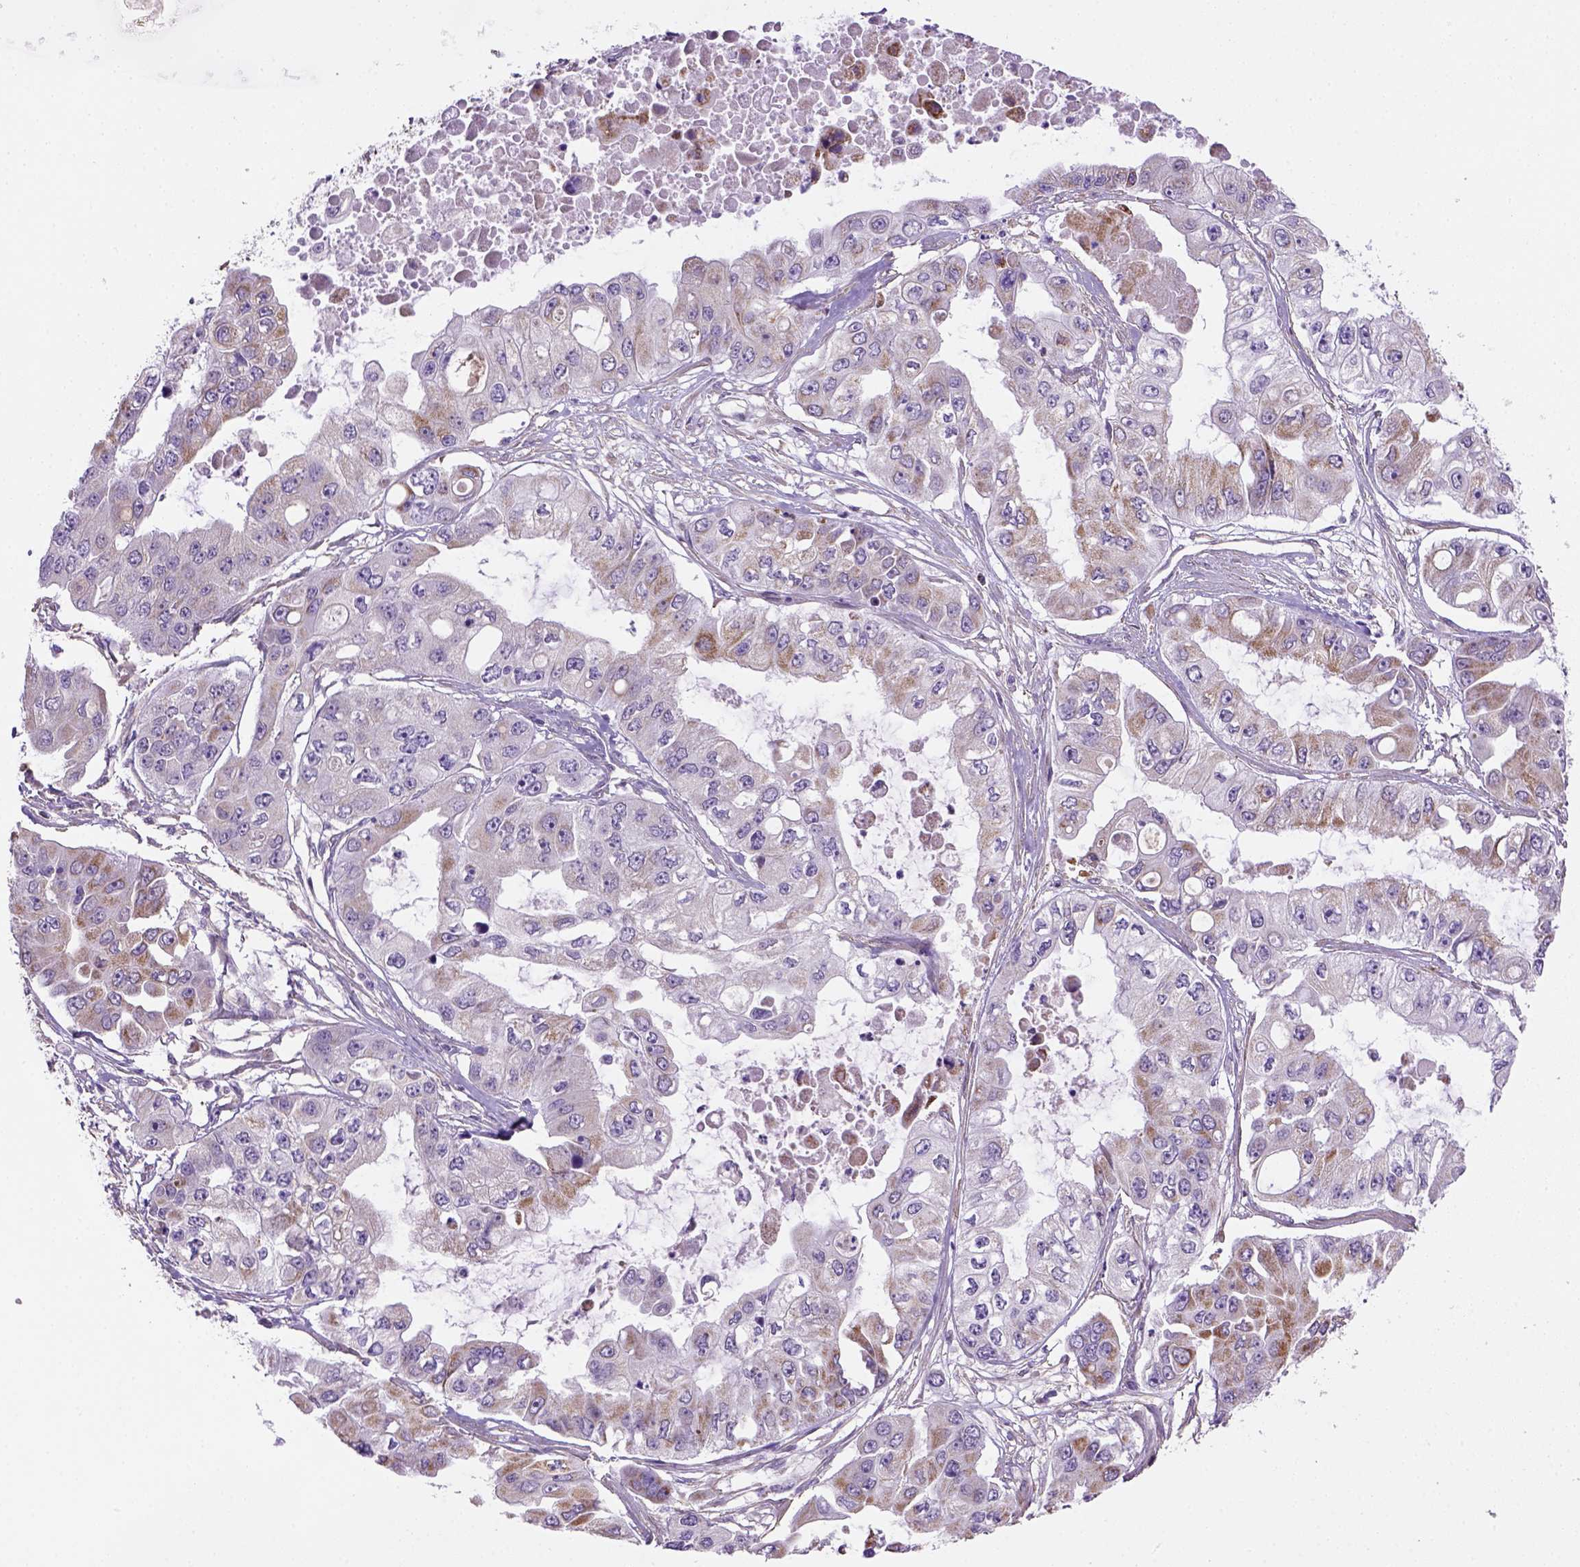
{"staining": {"intensity": "negative", "quantity": "none", "location": "none"}, "tissue": "ovarian cancer", "cell_type": "Tumor cells", "image_type": "cancer", "snomed": [{"axis": "morphology", "description": "Cystadenocarcinoma, serous, NOS"}, {"axis": "topography", "description": "Ovary"}], "caption": "An image of serous cystadenocarcinoma (ovarian) stained for a protein reveals no brown staining in tumor cells. Brightfield microscopy of immunohistochemistry stained with DAB (brown) and hematoxylin (blue), captured at high magnification.", "gene": "HTRA1", "patient": {"sex": "female", "age": 56}}